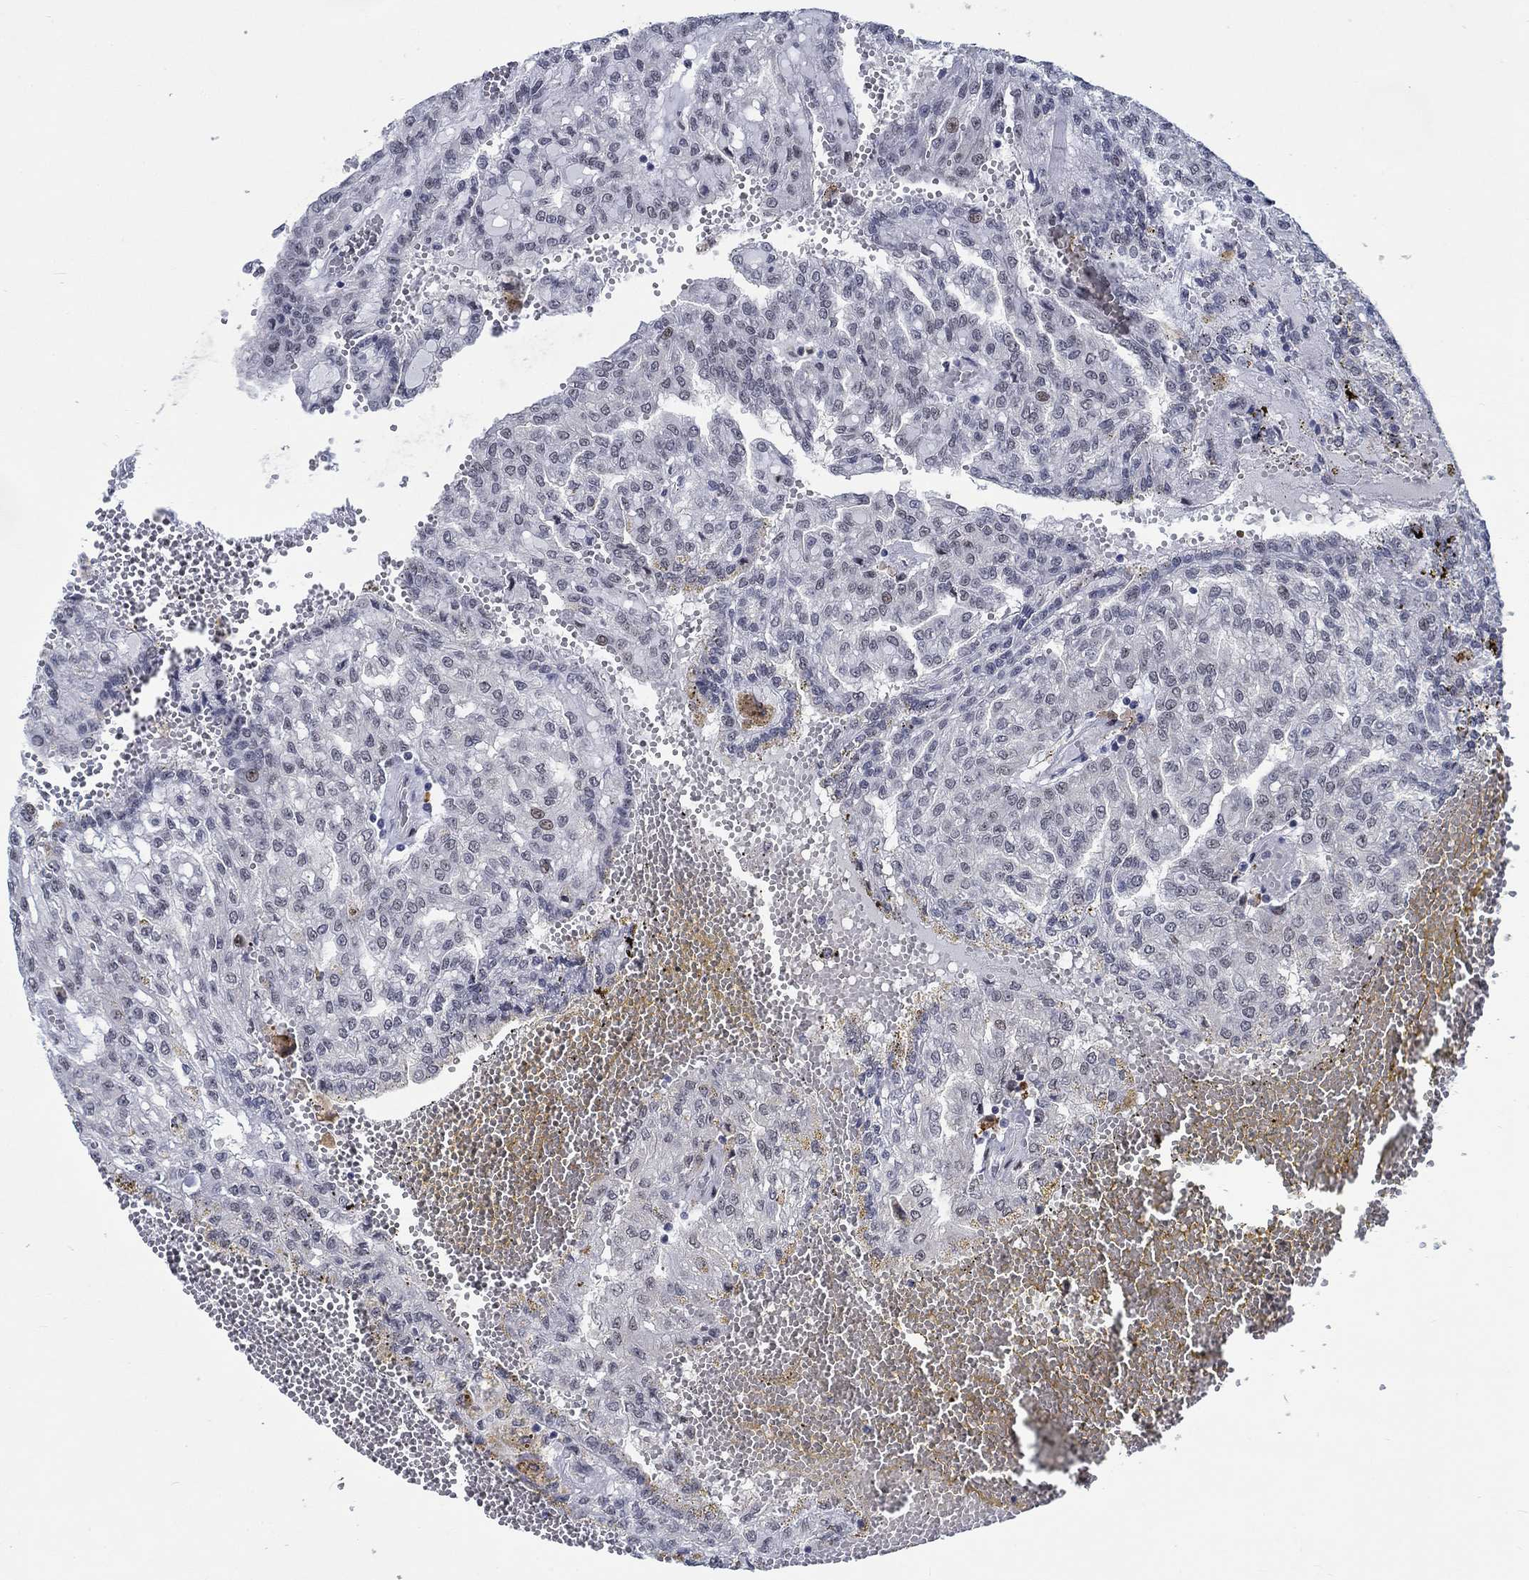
{"staining": {"intensity": "negative", "quantity": "none", "location": "none"}, "tissue": "renal cancer", "cell_type": "Tumor cells", "image_type": "cancer", "snomed": [{"axis": "morphology", "description": "Adenocarcinoma, NOS"}, {"axis": "topography", "description": "Kidney"}], "caption": "Image shows no protein staining in tumor cells of adenocarcinoma (renal) tissue.", "gene": "NEU3", "patient": {"sex": "male", "age": 63}}